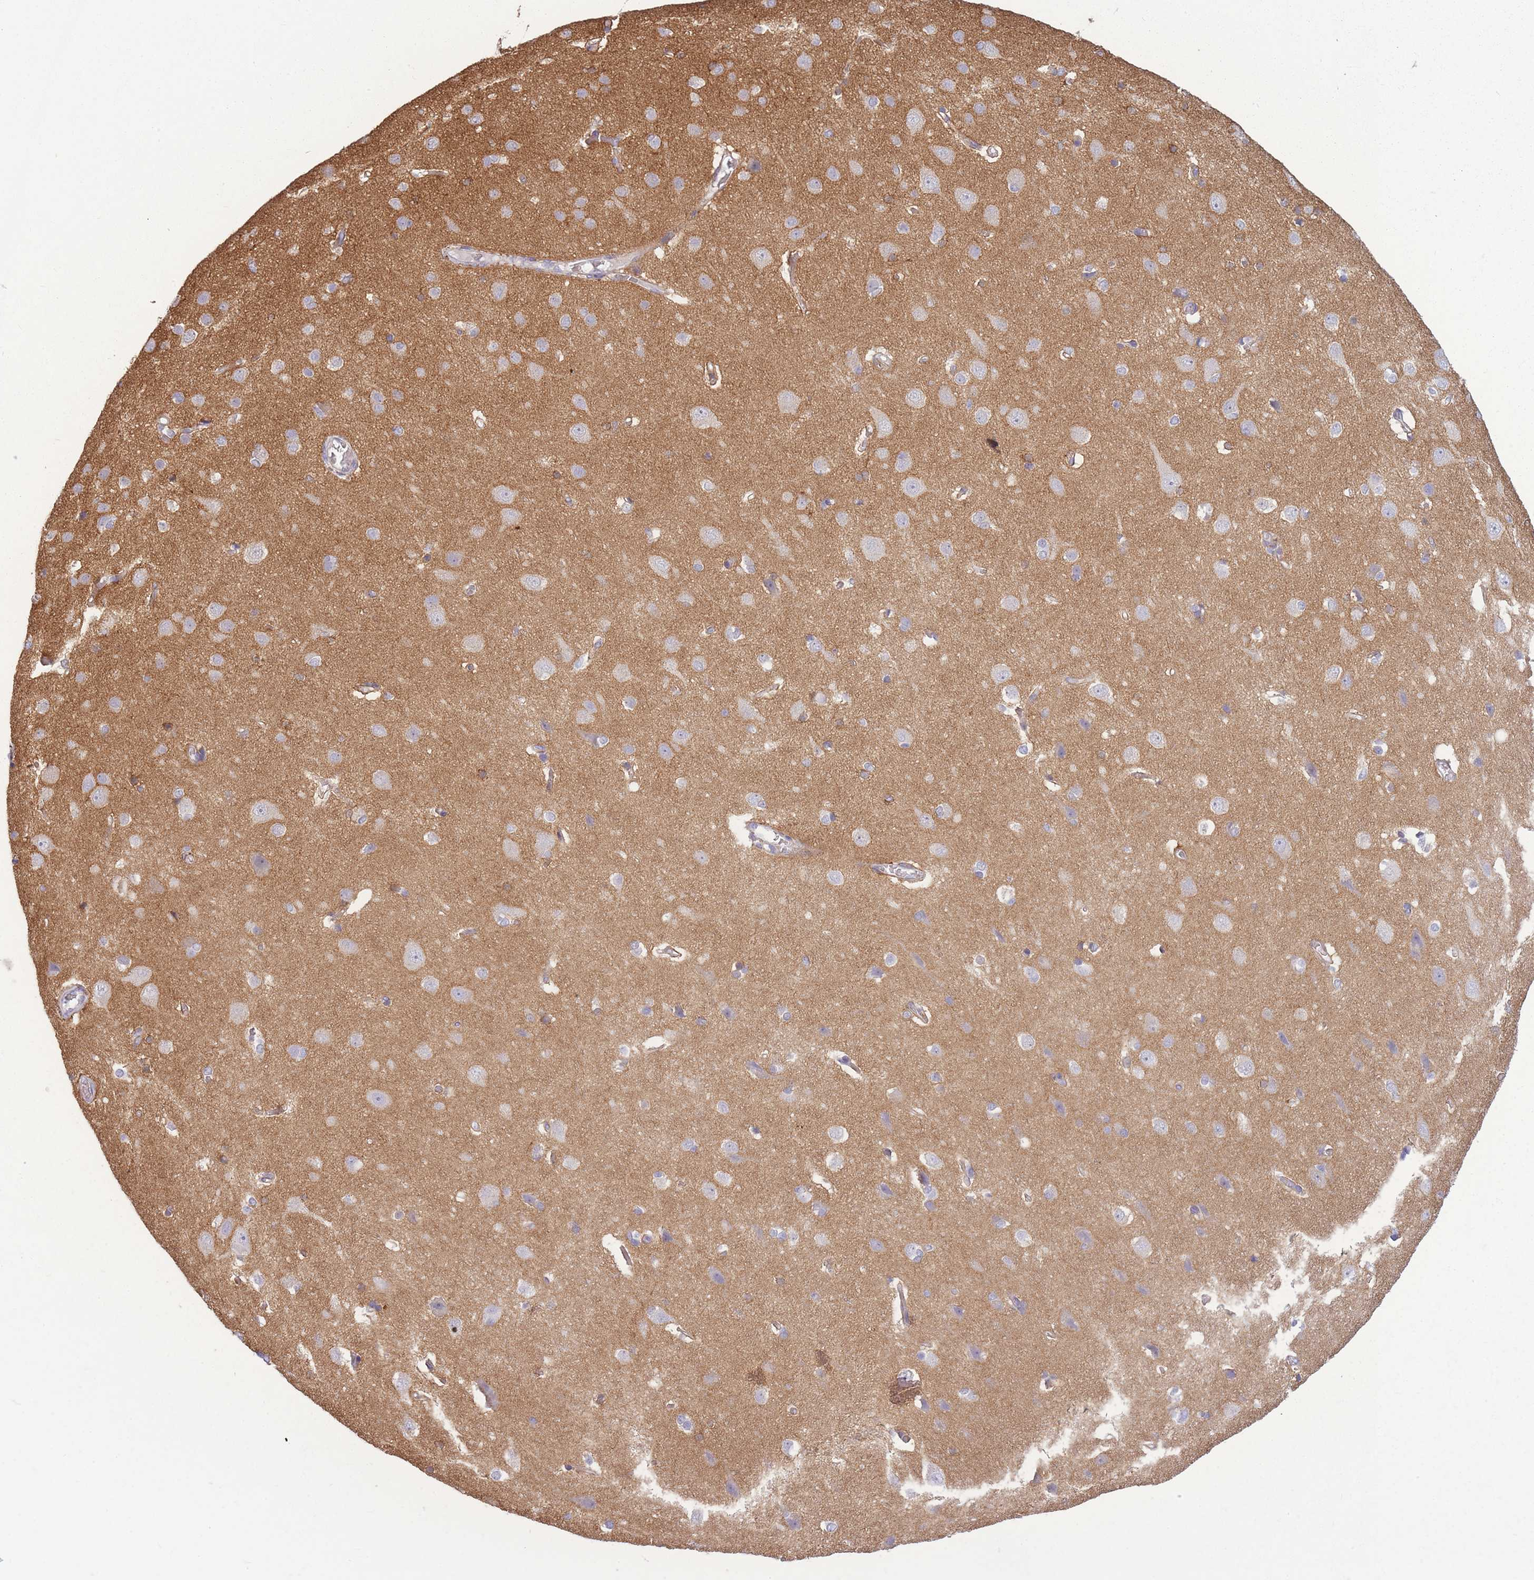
{"staining": {"intensity": "weak", "quantity": "25%-75%", "location": "cytoplasmic/membranous"}, "tissue": "cerebral cortex", "cell_type": "Endothelial cells", "image_type": "normal", "snomed": [{"axis": "morphology", "description": "Normal tissue, NOS"}, {"axis": "topography", "description": "Cerebral cortex"}], "caption": "Unremarkable cerebral cortex shows weak cytoplasmic/membranous staining in about 25%-75% of endothelial cells, visualized by immunohistochemistry.", "gene": "ADD1", "patient": {"sex": "male", "age": 37}}